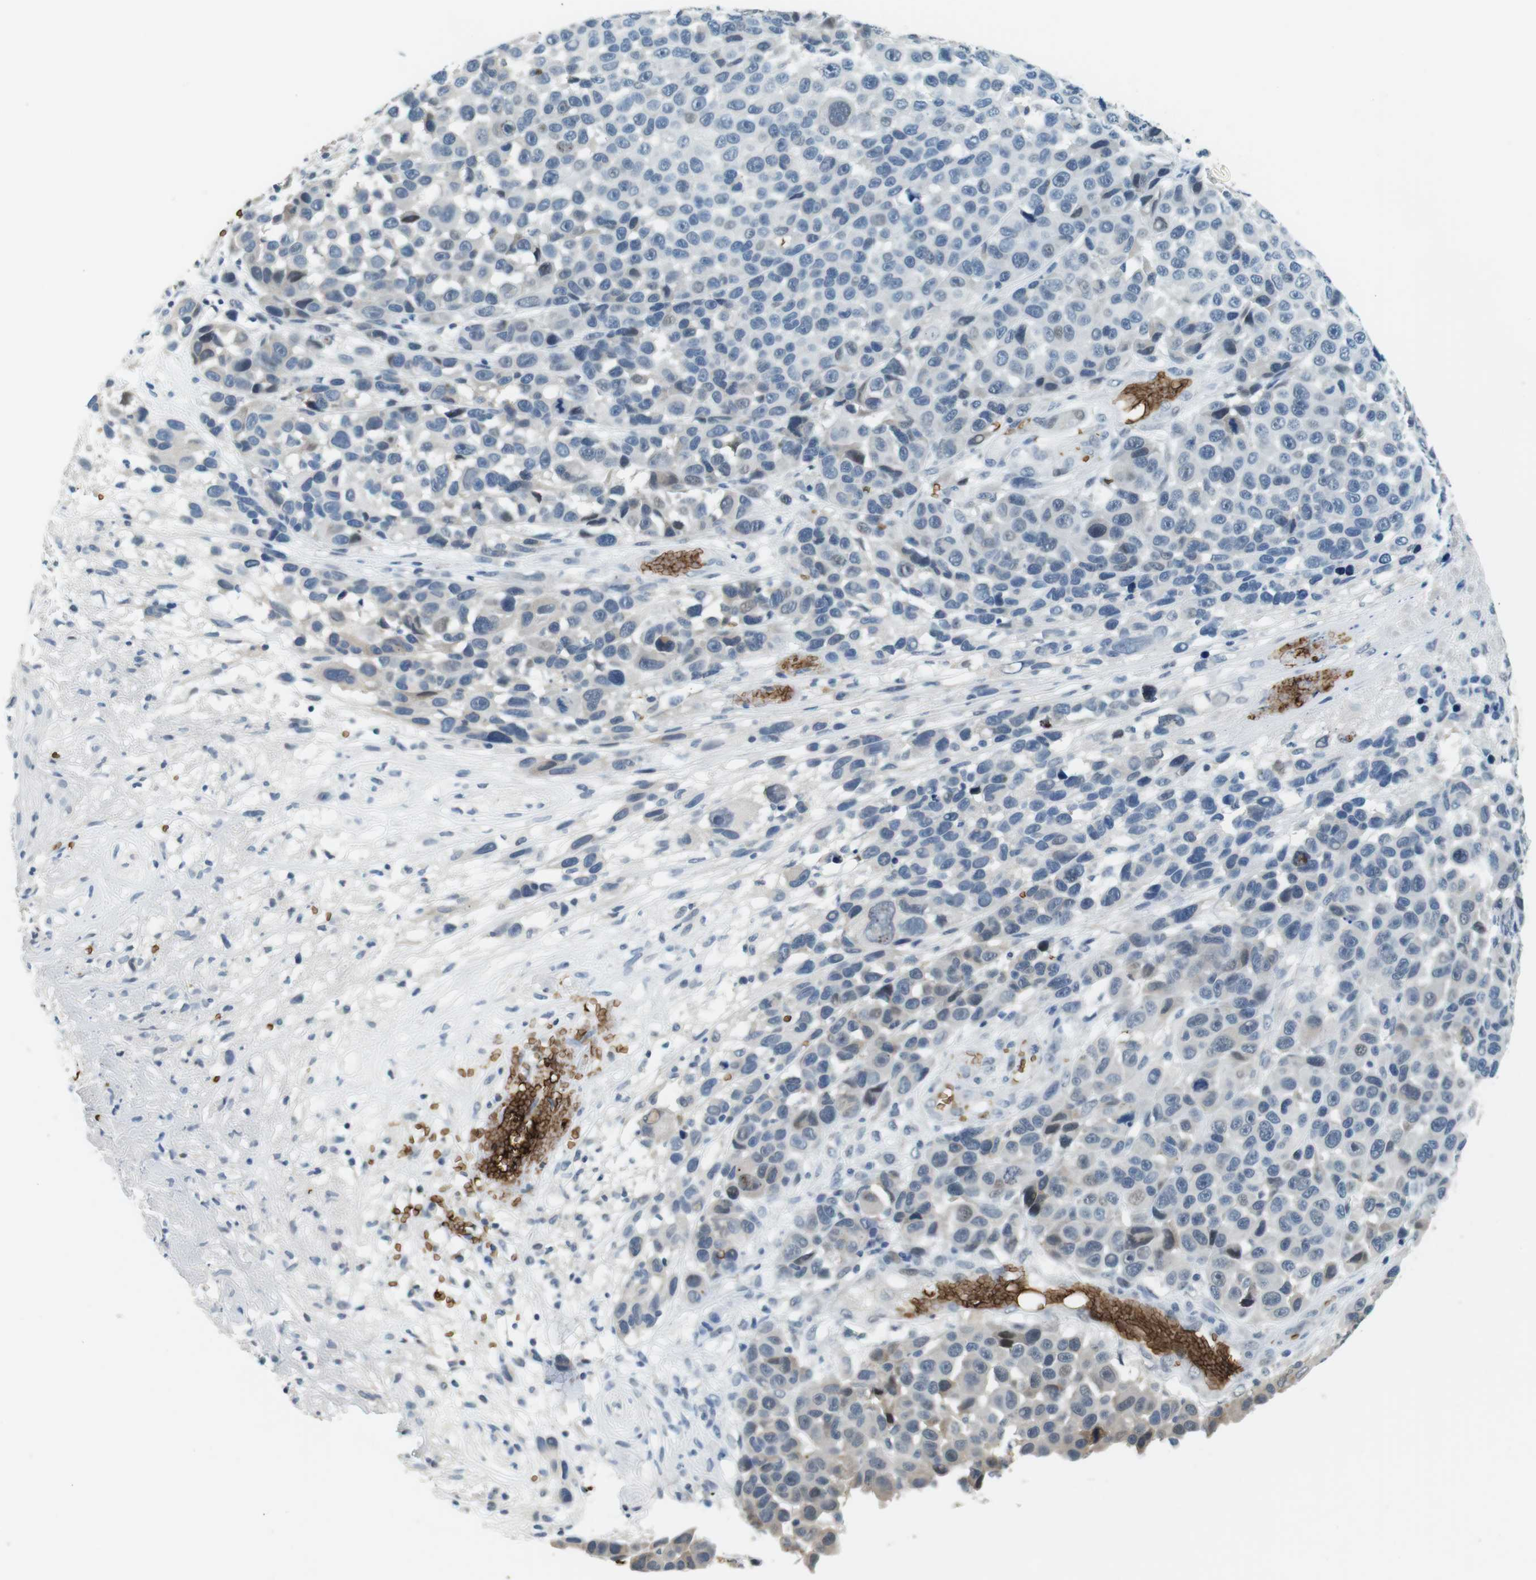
{"staining": {"intensity": "weak", "quantity": "<25%", "location": "cytoplasmic/membranous"}, "tissue": "melanoma", "cell_type": "Tumor cells", "image_type": "cancer", "snomed": [{"axis": "morphology", "description": "Malignant melanoma, NOS"}, {"axis": "topography", "description": "Skin"}], "caption": "This photomicrograph is of malignant melanoma stained with IHC to label a protein in brown with the nuclei are counter-stained blue. There is no expression in tumor cells.", "gene": "SLC4A1", "patient": {"sex": "male", "age": 53}}